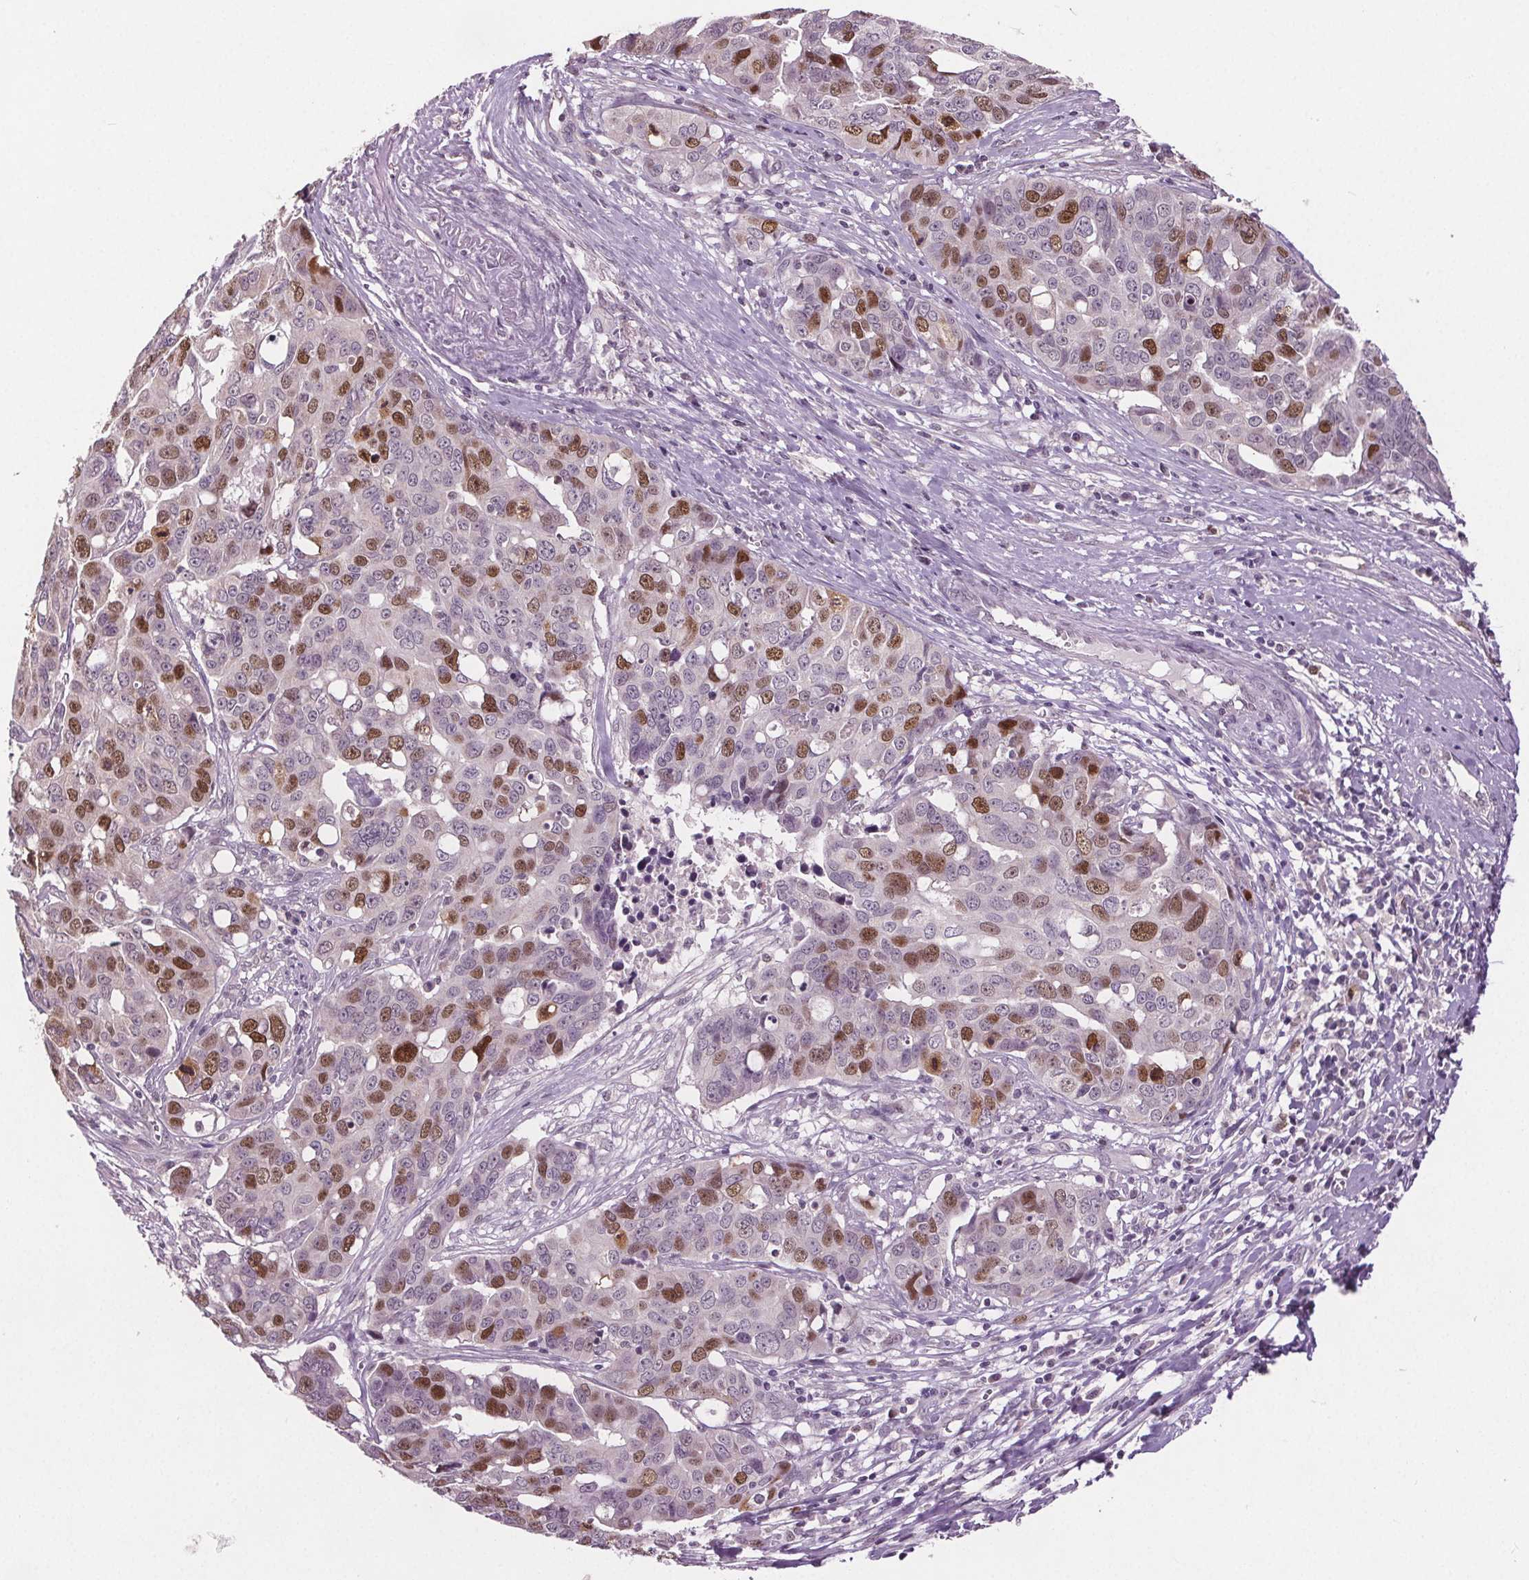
{"staining": {"intensity": "moderate", "quantity": "25%-75%", "location": "nuclear"}, "tissue": "ovarian cancer", "cell_type": "Tumor cells", "image_type": "cancer", "snomed": [{"axis": "morphology", "description": "Carcinoma, endometroid"}, {"axis": "topography", "description": "Ovary"}], "caption": "Immunohistochemical staining of ovarian cancer (endometroid carcinoma) exhibits moderate nuclear protein positivity in approximately 25%-75% of tumor cells.", "gene": "CENPF", "patient": {"sex": "female", "age": 78}}